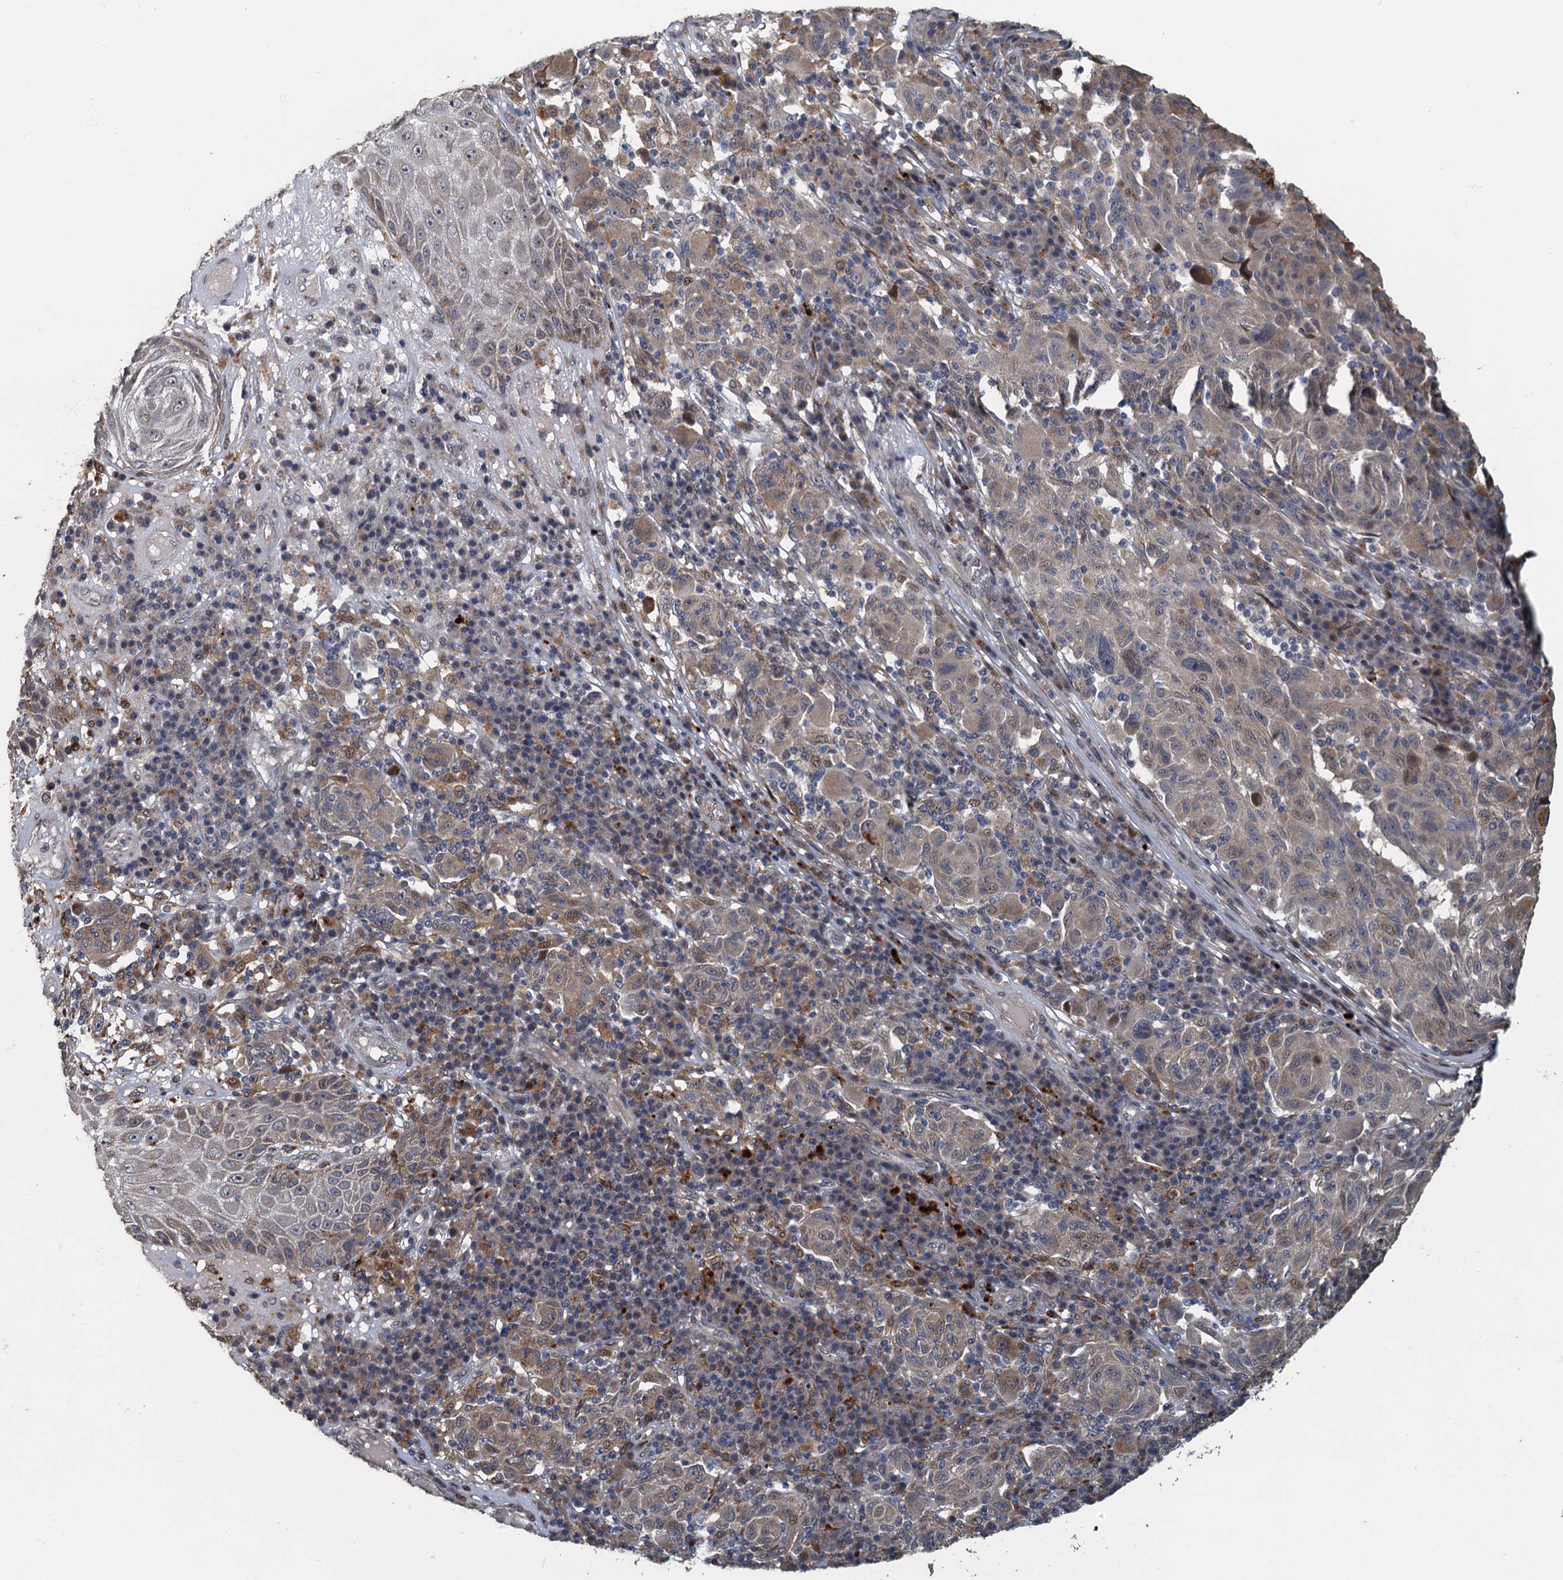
{"staining": {"intensity": "moderate", "quantity": "<25%", "location": "cytoplasmic/membranous,nuclear"}, "tissue": "melanoma", "cell_type": "Tumor cells", "image_type": "cancer", "snomed": [{"axis": "morphology", "description": "Malignant melanoma, NOS"}, {"axis": "topography", "description": "Skin"}], "caption": "Protein staining shows moderate cytoplasmic/membranous and nuclear staining in about <25% of tumor cells in malignant melanoma.", "gene": "AGRN", "patient": {"sex": "male", "age": 53}}